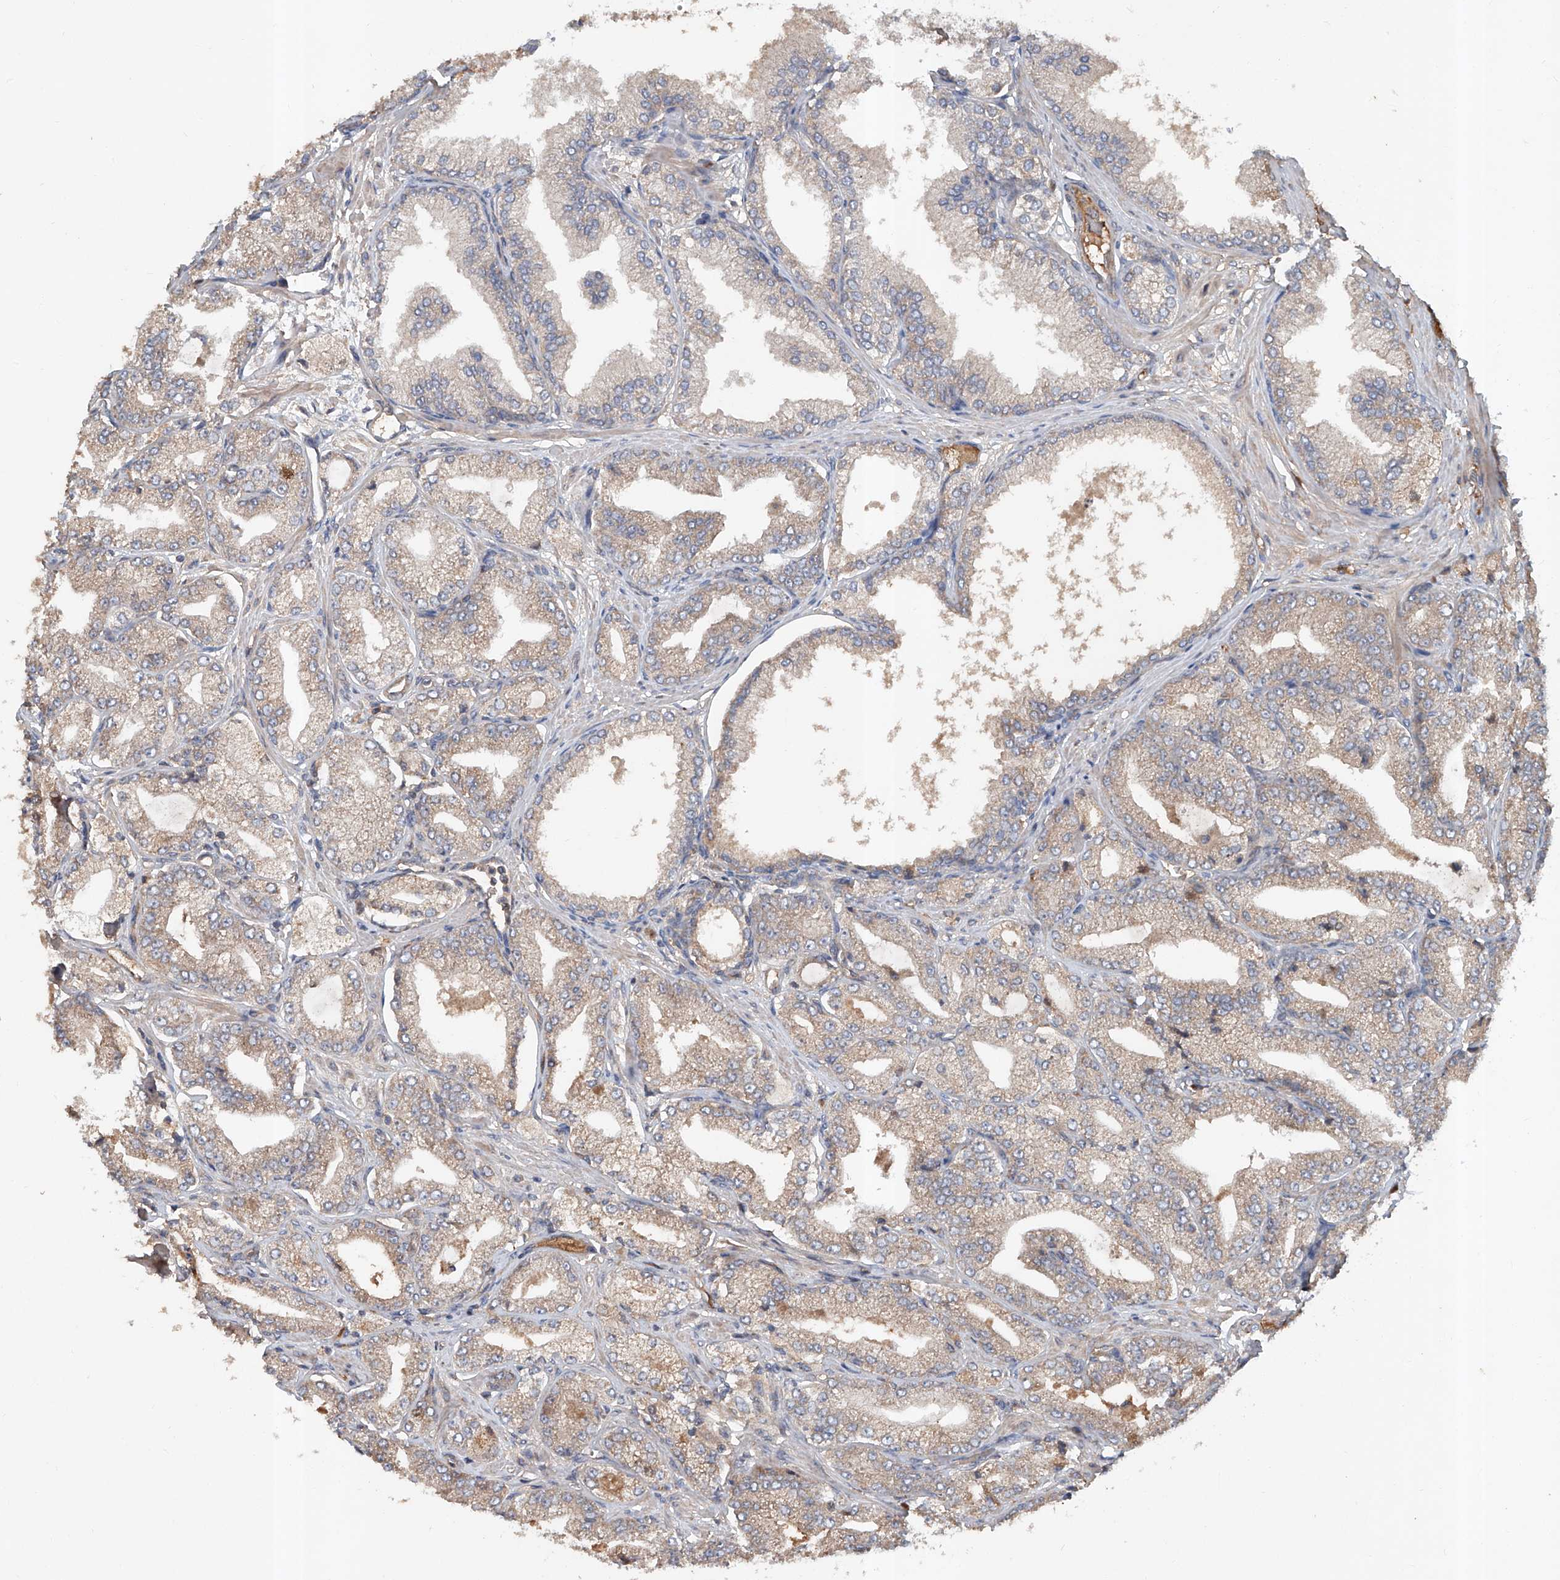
{"staining": {"intensity": "weak", "quantity": ">75%", "location": "cytoplasmic/membranous"}, "tissue": "prostate cancer", "cell_type": "Tumor cells", "image_type": "cancer", "snomed": [{"axis": "morphology", "description": "Adenocarcinoma, Low grade"}, {"axis": "topography", "description": "Prostate"}], "caption": "IHC of human prostate cancer exhibits low levels of weak cytoplasmic/membranous expression in approximately >75% of tumor cells.", "gene": "ADAM23", "patient": {"sex": "male", "age": 63}}